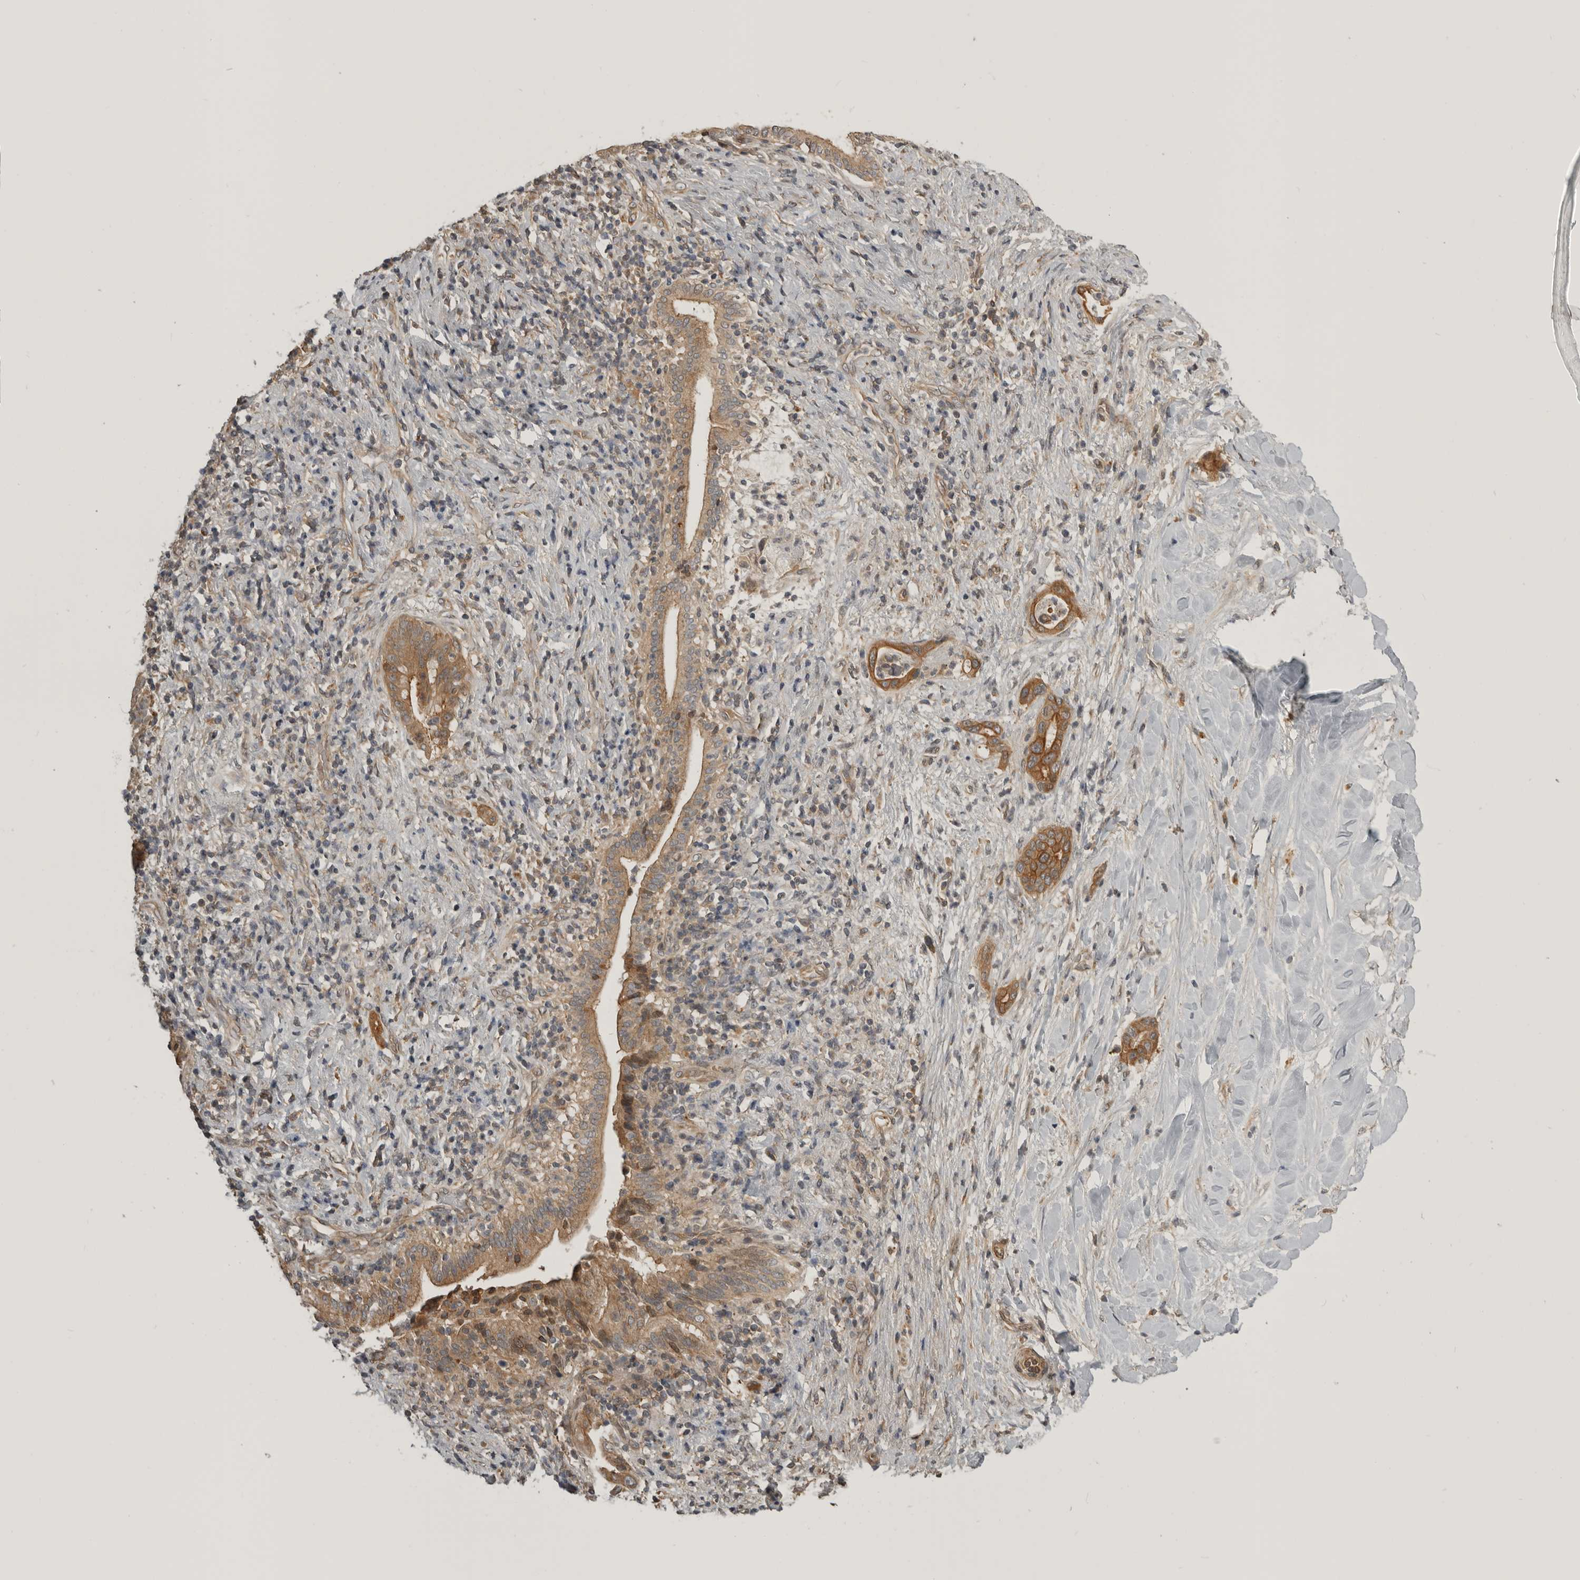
{"staining": {"intensity": "moderate", "quantity": ">75%", "location": "cytoplasmic/membranous"}, "tissue": "liver cancer", "cell_type": "Tumor cells", "image_type": "cancer", "snomed": [{"axis": "morphology", "description": "Cholangiocarcinoma"}, {"axis": "topography", "description": "Liver"}], "caption": "Liver cancer (cholangiocarcinoma) tissue demonstrates moderate cytoplasmic/membranous staining in about >75% of tumor cells, visualized by immunohistochemistry. Using DAB (3,3'-diaminobenzidine) (brown) and hematoxylin (blue) stains, captured at high magnification using brightfield microscopy.", "gene": "CUEDC1", "patient": {"sex": "female", "age": 54}}